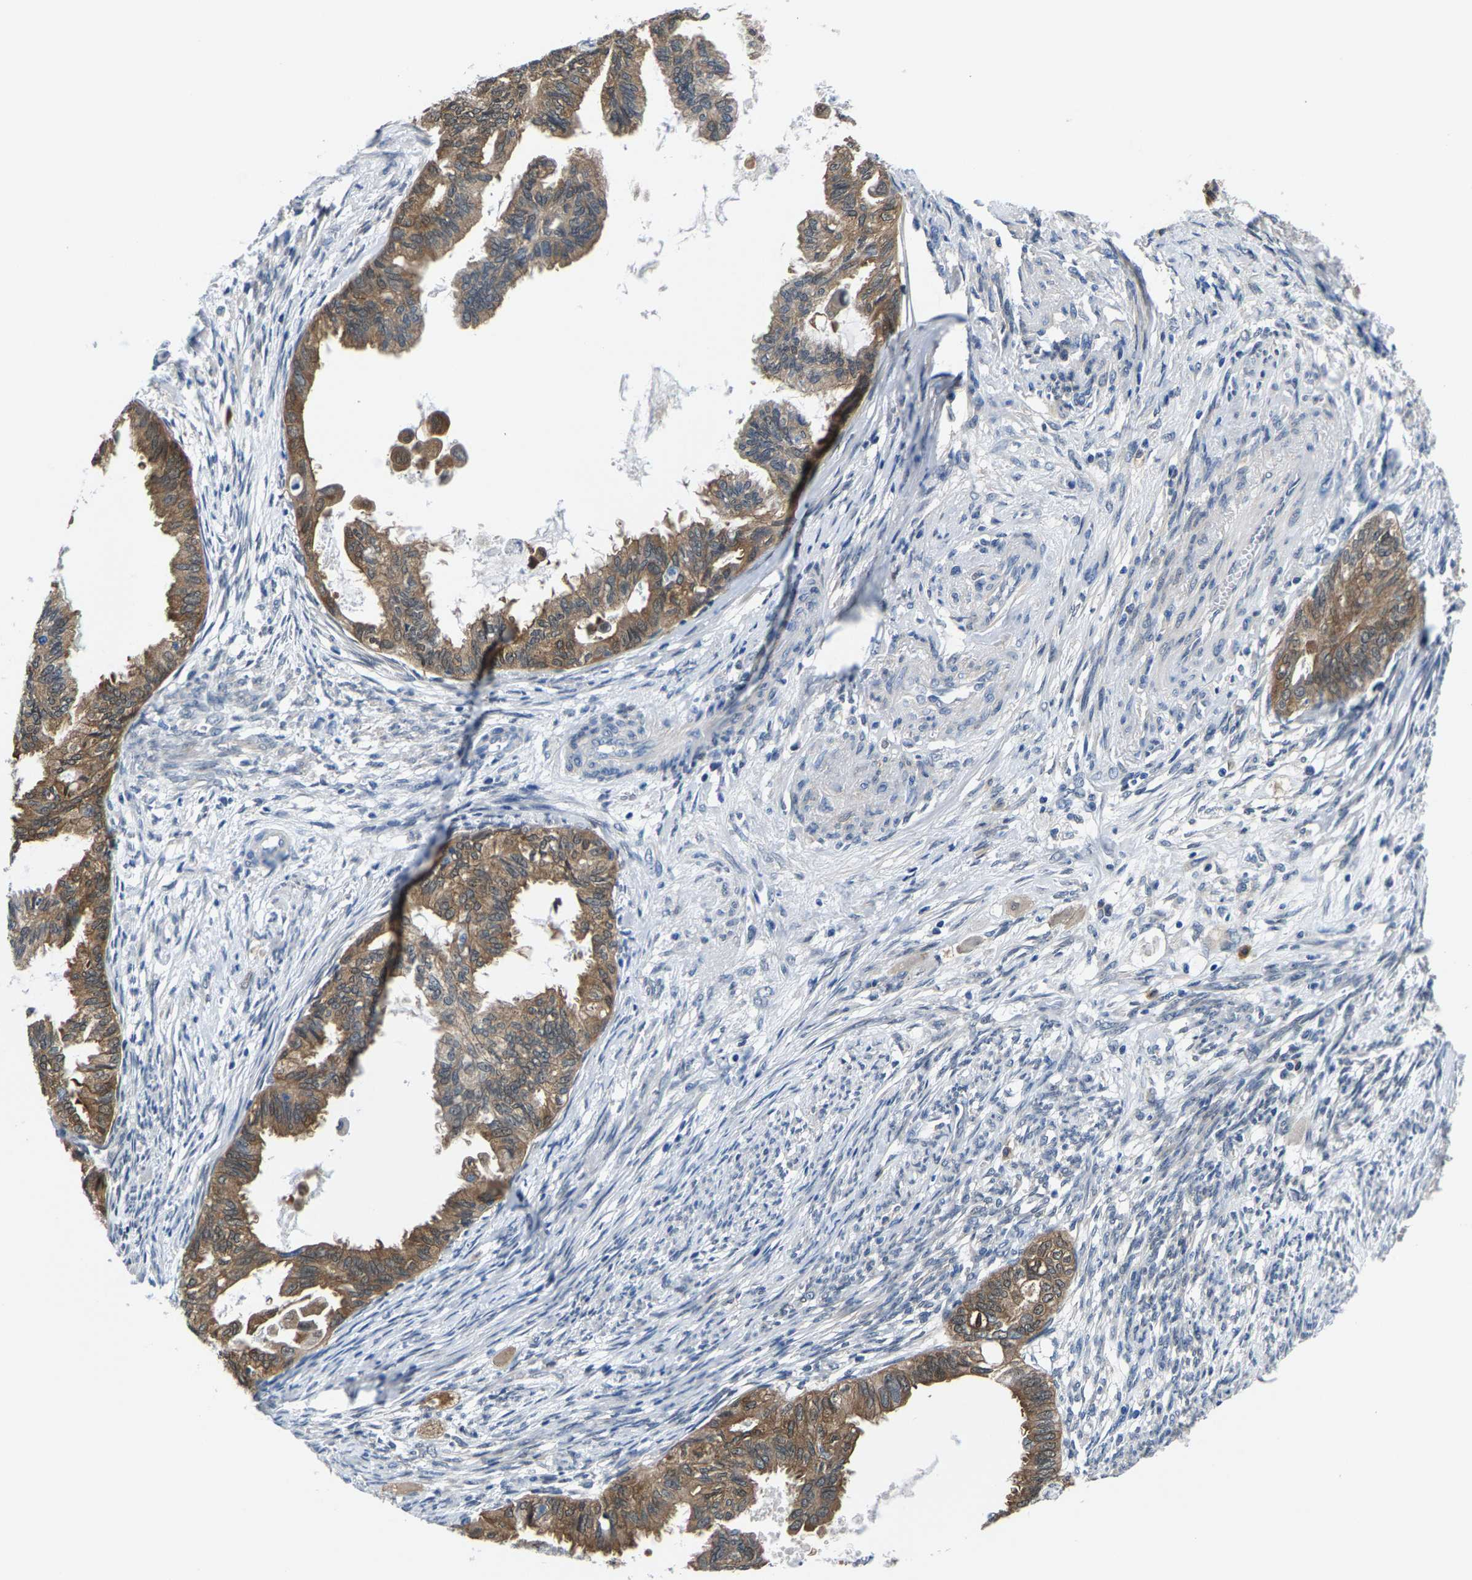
{"staining": {"intensity": "moderate", "quantity": ">75%", "location": "cytoplasmic/membranous"}, "tissue": "cervical cancer", "cell_type": "Tumor cells", "image_type": "cancer", "snomed": [{"axis": "morphology", "description": "Normal tissue, NOS"}, {"axis": "morphology", "description": "Adenocarcinoma, NOS"}, {"axis": "topography", "description": "Cervix"}, {"axis": "topography", "description": "Endometrium"}], "caption": "About >75% of tumor cells in human cervical adenocarcinoma display moderate cytoplasmic/membranous protein positivity as visualized by brown immunohistochemical staining.", "gene": "SSH3", "patient": {"sex": "female", "age": 86}}